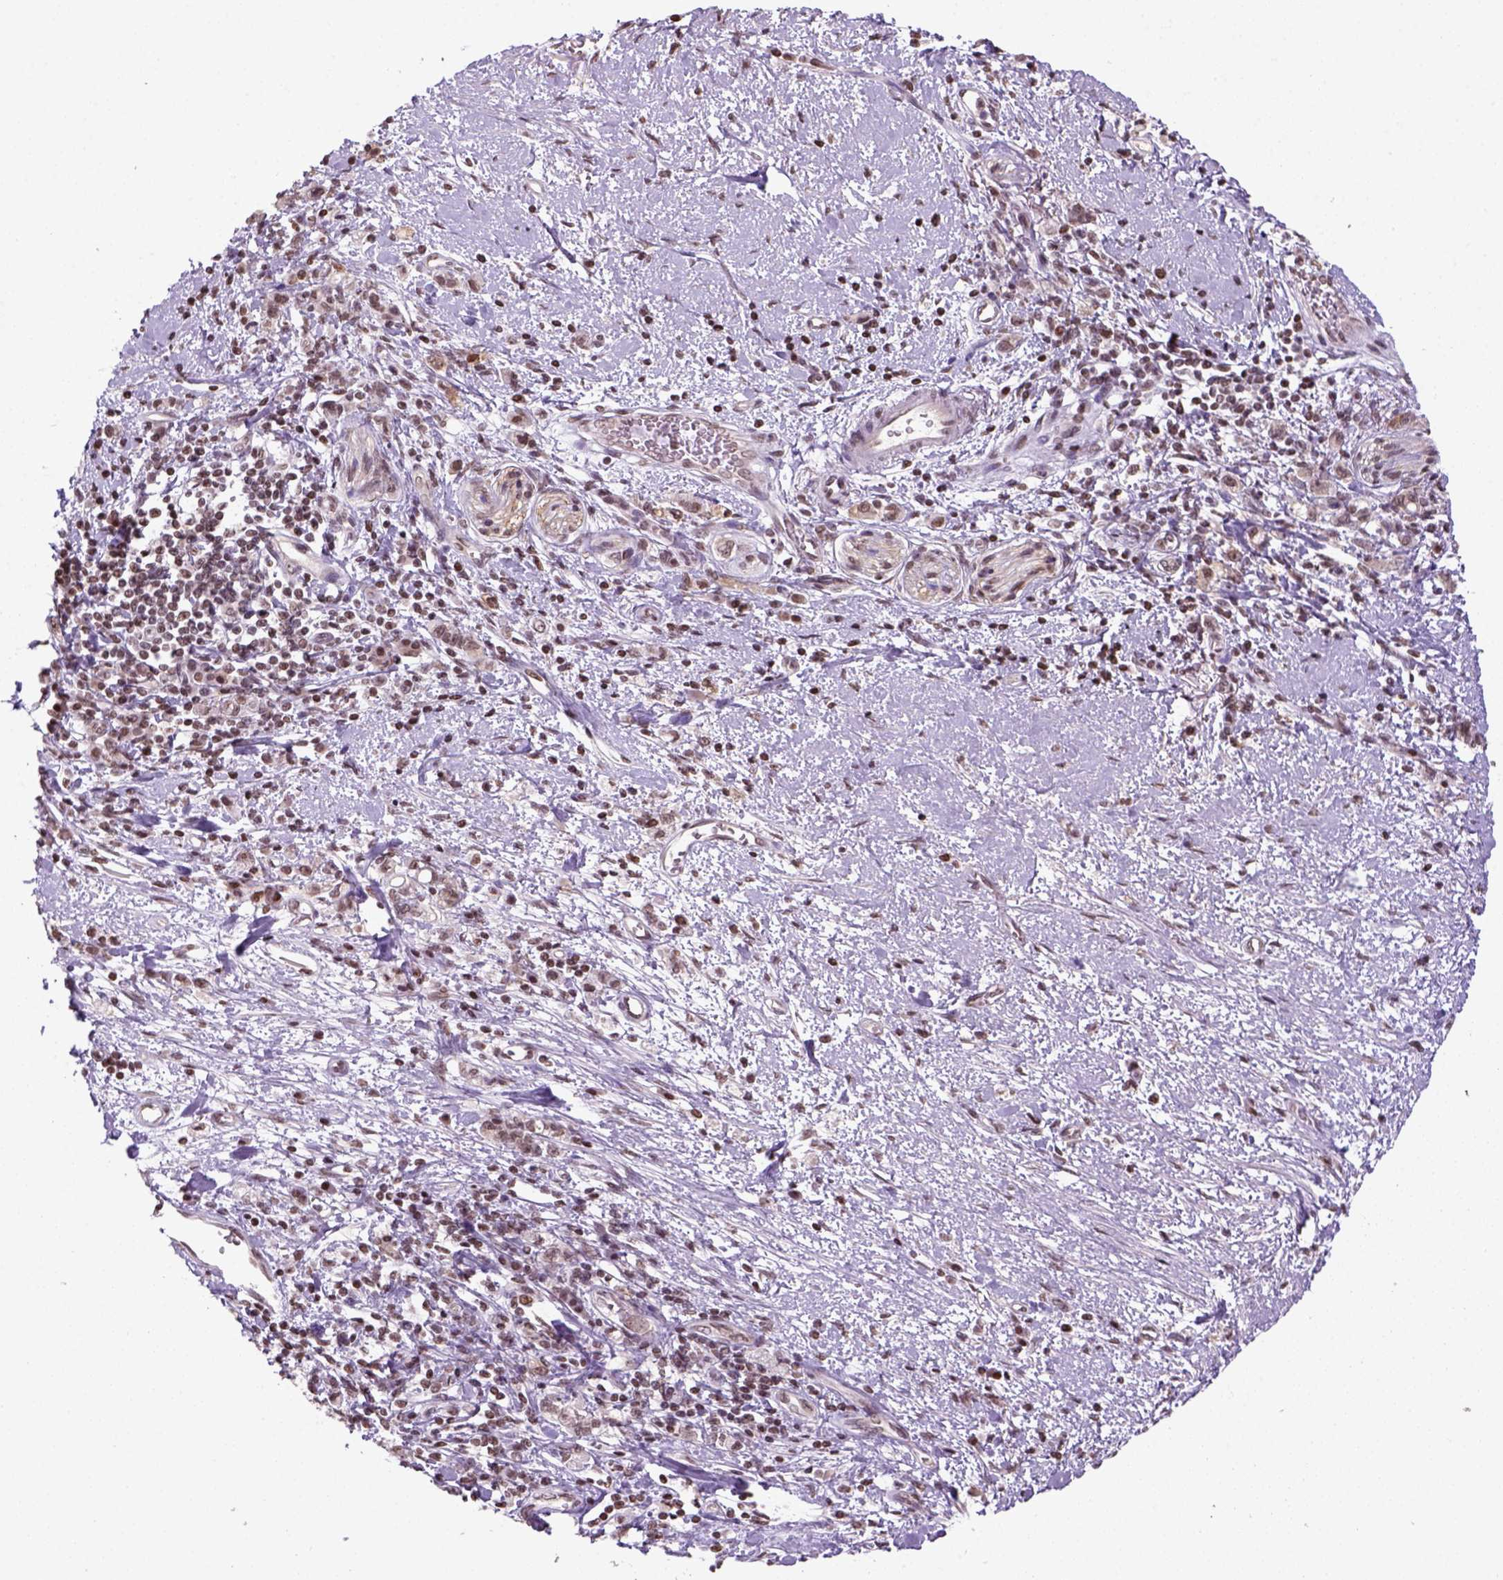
{"staining": {"intensity": "moderate", "quantity": ">75%", "location": "nuclear"}, "tissue": "stomach cancer", "cell_type": "Tumor cells", "image_type": "cancer", "snomed": [{"axis": "morphology", "description": "Adenocarcinoma, NOS"}, {"axis": "topography", "description": "Stomach"}], "caption": "A photomicrograph of stomach cancer (adenocarcinoma) stained for a protein displays moderate nuclear brown staining in tumor cells. The staining was performed using DAB (3,3'-diaminobenzidine), with brown indicating positive protein expression. Nuclei are stained blue with hematoxylin.", "gene": "GOT1", "patient": {"sex": "male", "age": 77}}